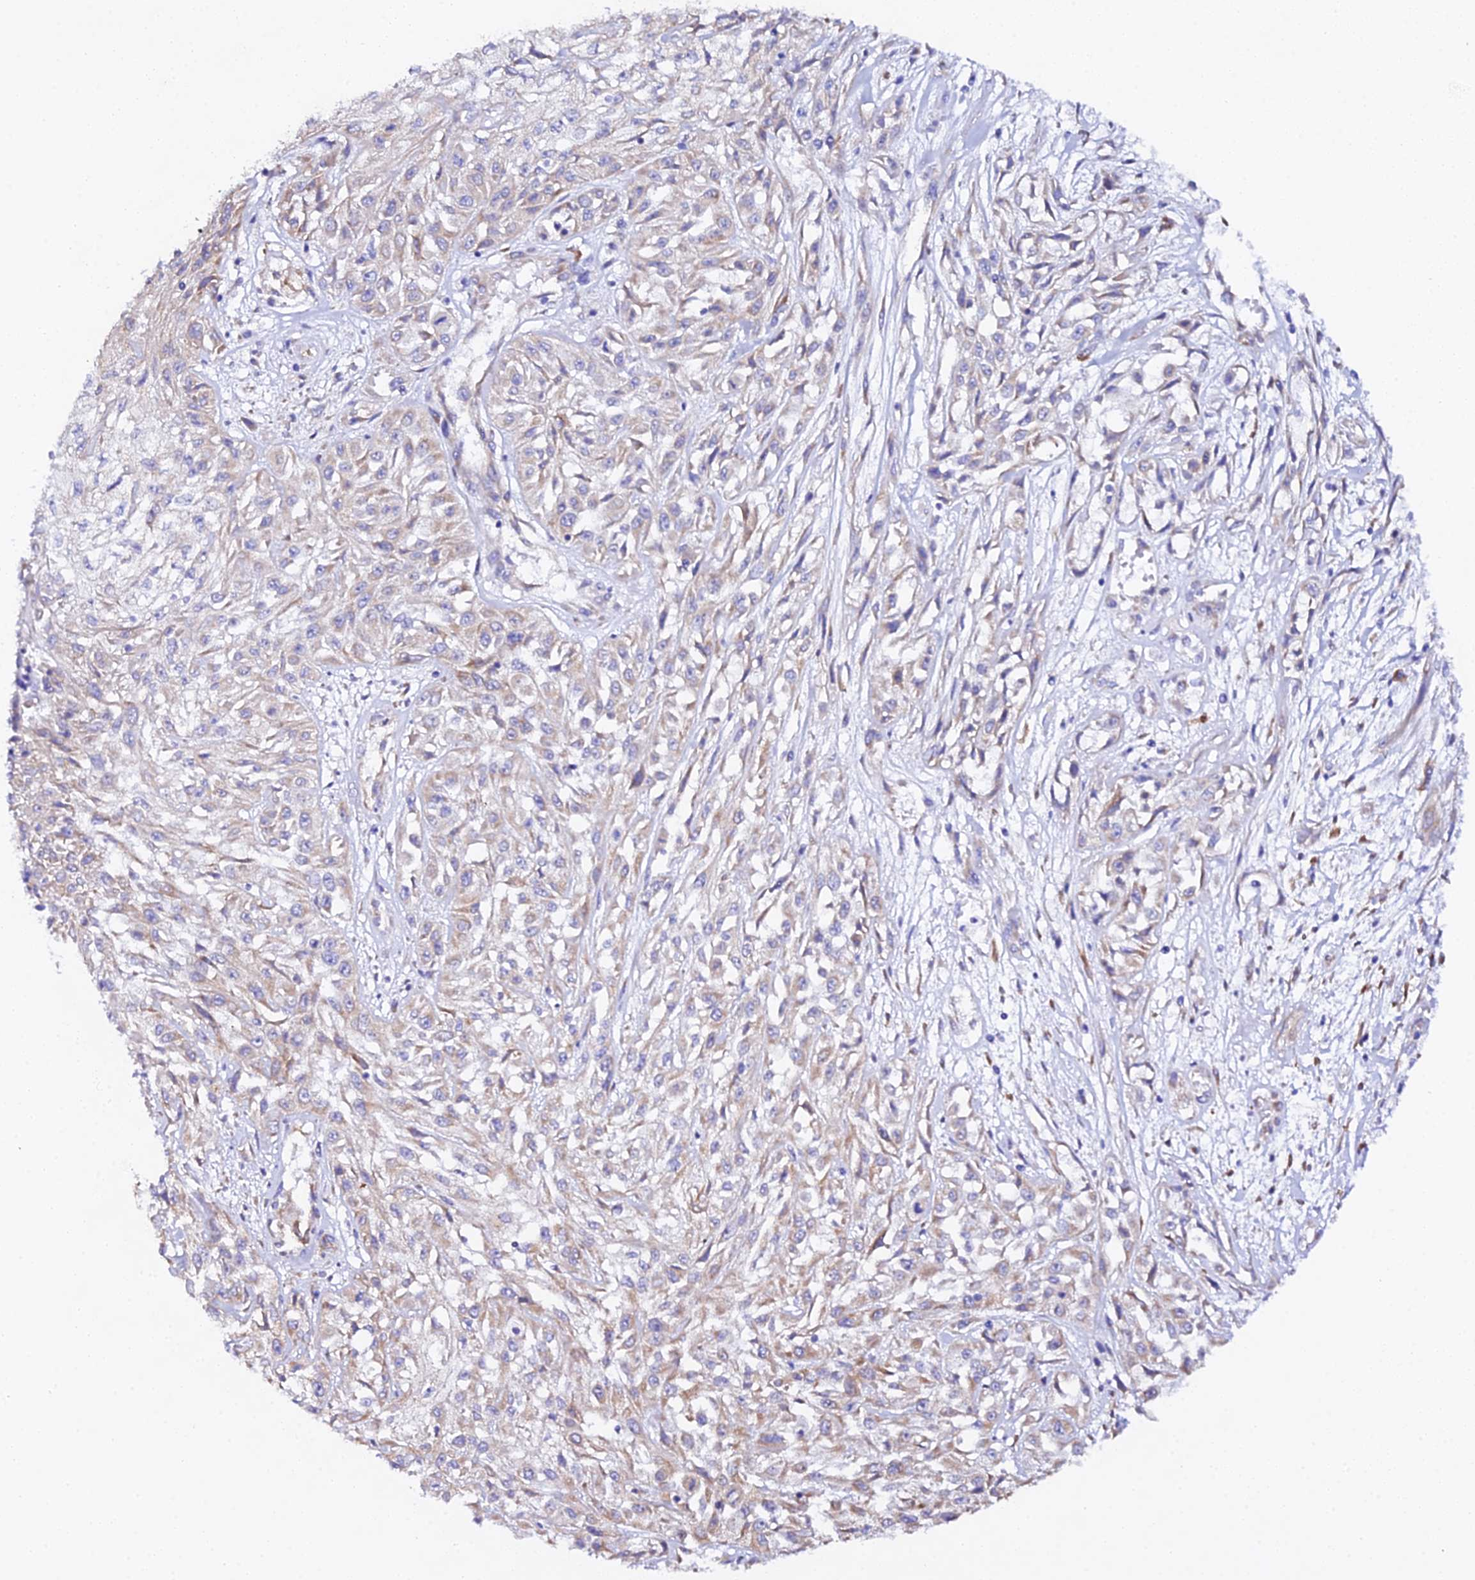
{"staining": {"intensity": "weak", "quantity": "25%-75%", "location": "cytoplasmic/membranous"}, "tissue": "skin cancer", "cell_type": "Tumor cells", "image_type": "cancer", "snomed": [{"axis": "morphology", "description": "Squamous cell carcinoma, NOS"}, {"axis": "morphology", "description": "Squamous cell carcinoma, metastatic, NOS"}, {"axis": "topography", "description": "Skin"}, {"axis": "topography", "description": "Lymph node"}], "caption": "Weak cytoplasmic/membranous staining for a protein is seen in approximately 25%-75% of tumor cells of skin cancer (squamous cell carcinoma) using immunohistochemistry.", "gene": "CFAP45", "patient": {"sex": "male", "age": 75}}